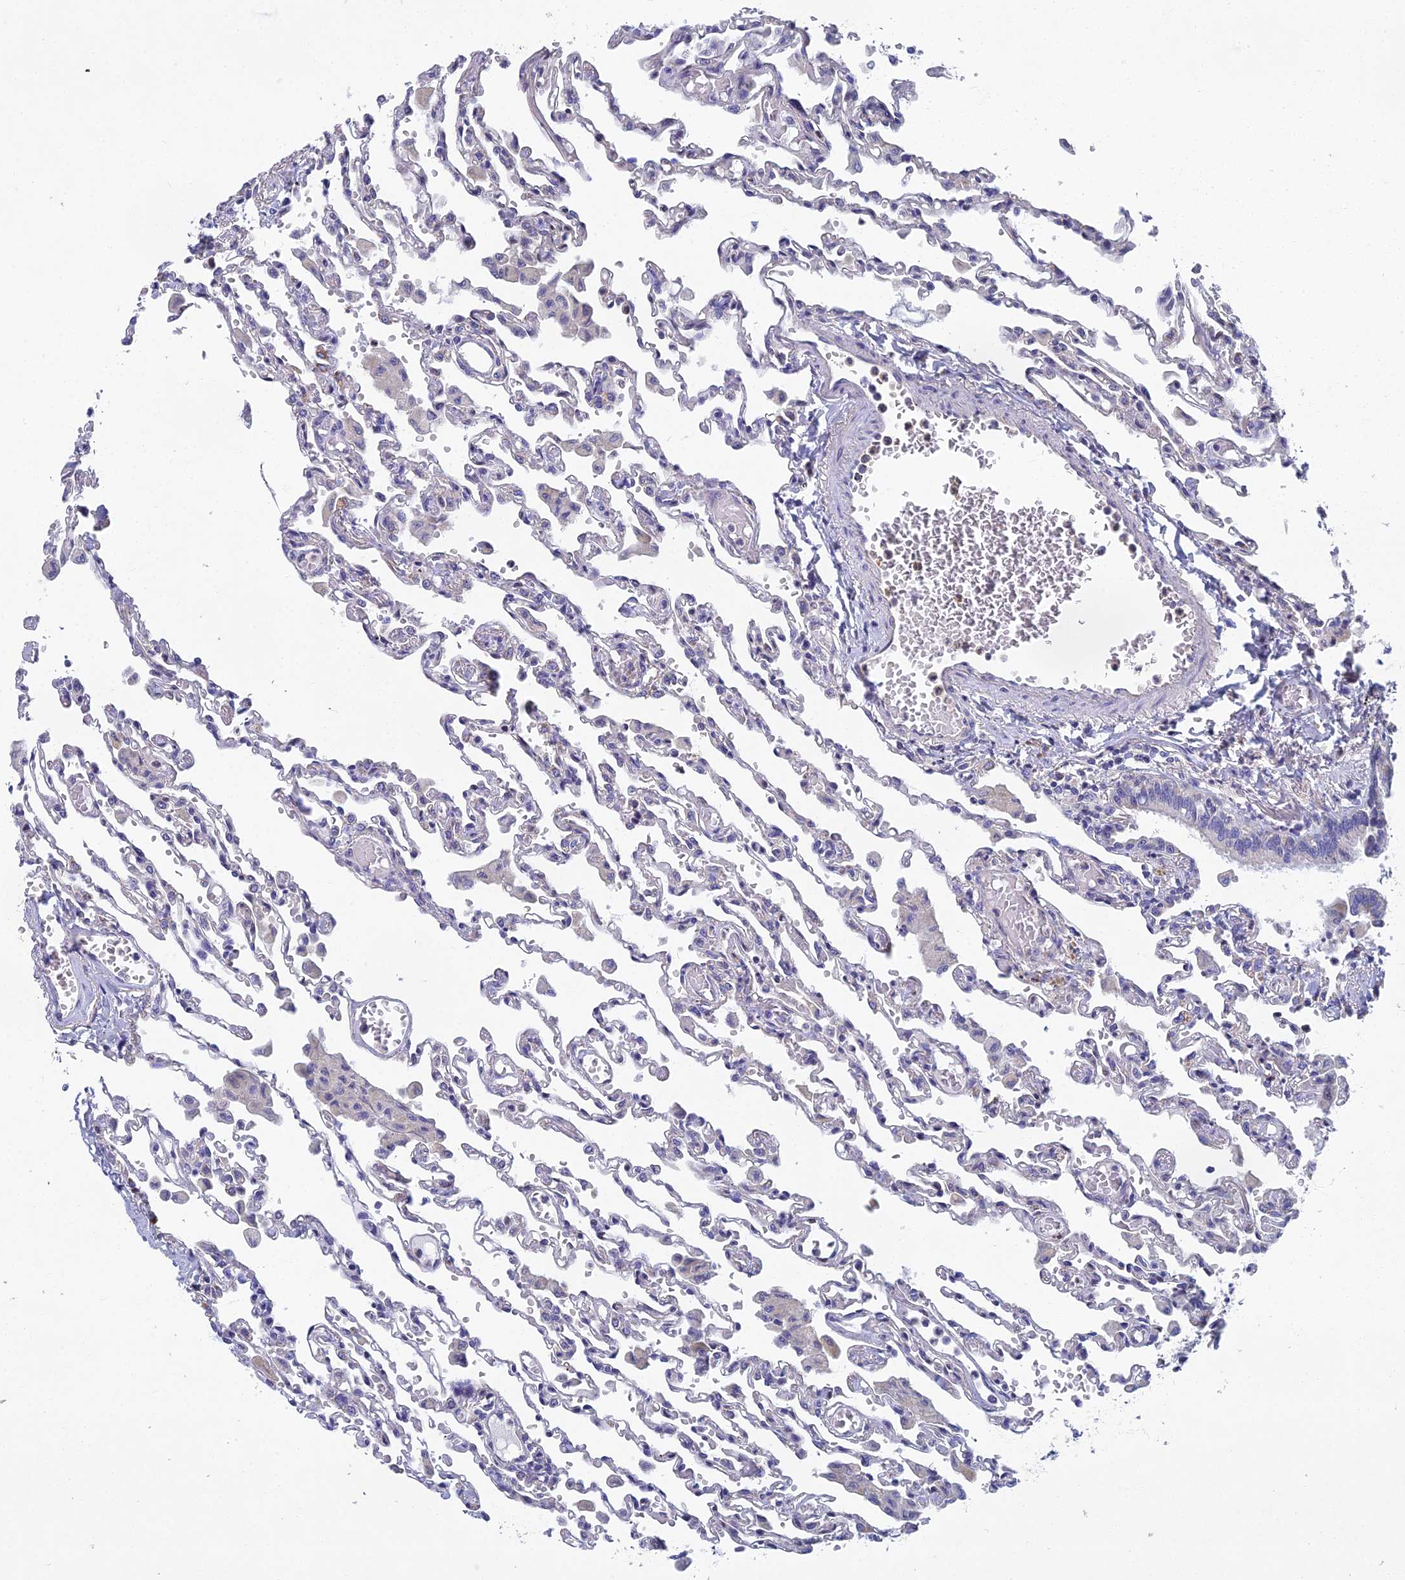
{"staining": {"intensity": "negative", "quantity": "none", "location": "none"}, "tissue": "lung", "cell_type": "Alveolar cells", "image_type": "normal", "snomed": [{"axis": "morphology", "description": "Normal tissue, NOS"}, {"axis": "topography", "description": "Bronchus"}, {"axis": "topography", "description": "Lung"}], "caption": "Alveolar cells show no significant expression in unremarkable lung.", "gene": "SPIN4", "patient": {"sex": "female", "age": 49}}